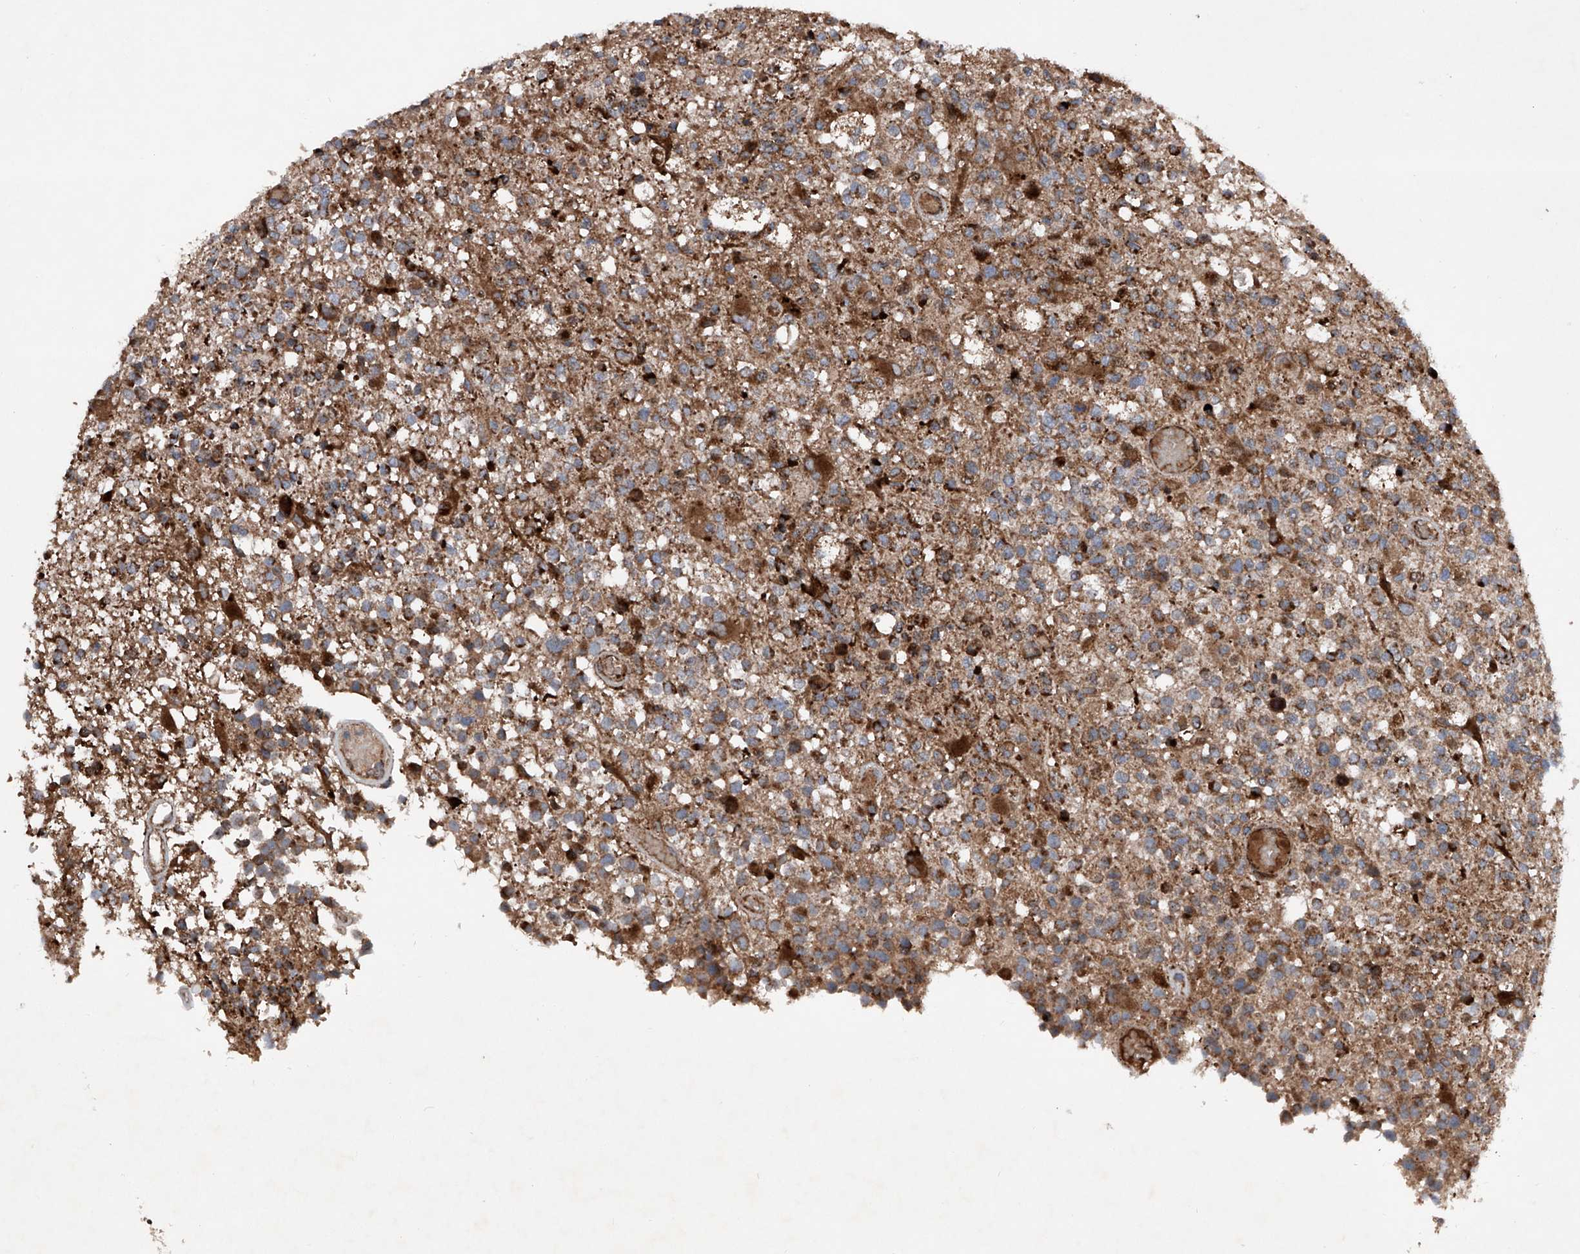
{"staining": {"intensity": "moderate", "quantity": "25%-75%", "location": "cytoplasmic/membranous"}, "tissue": "glioma", "cell_type": "Tumor cells", "image_type": "cancer", "snomed": [{"axis": "morphology", "description": "Glioma, malignant, High grade"}, {"axis": "morphology", "description": "Glioblastoma, NOS"}, {"axis": "topography", "description": "Brain"}], "caption": "Malignant glioma (high-grade) was stained to show a protein in brown. There is medium levels of moderate cytoplasmic/membranous expression in about 25%-75% of tumor cells. The protein is shown in brown color, while the nuclei are stained blue.", "gene": "DAD1", "patient": {"sex": "male", "age": 60}}